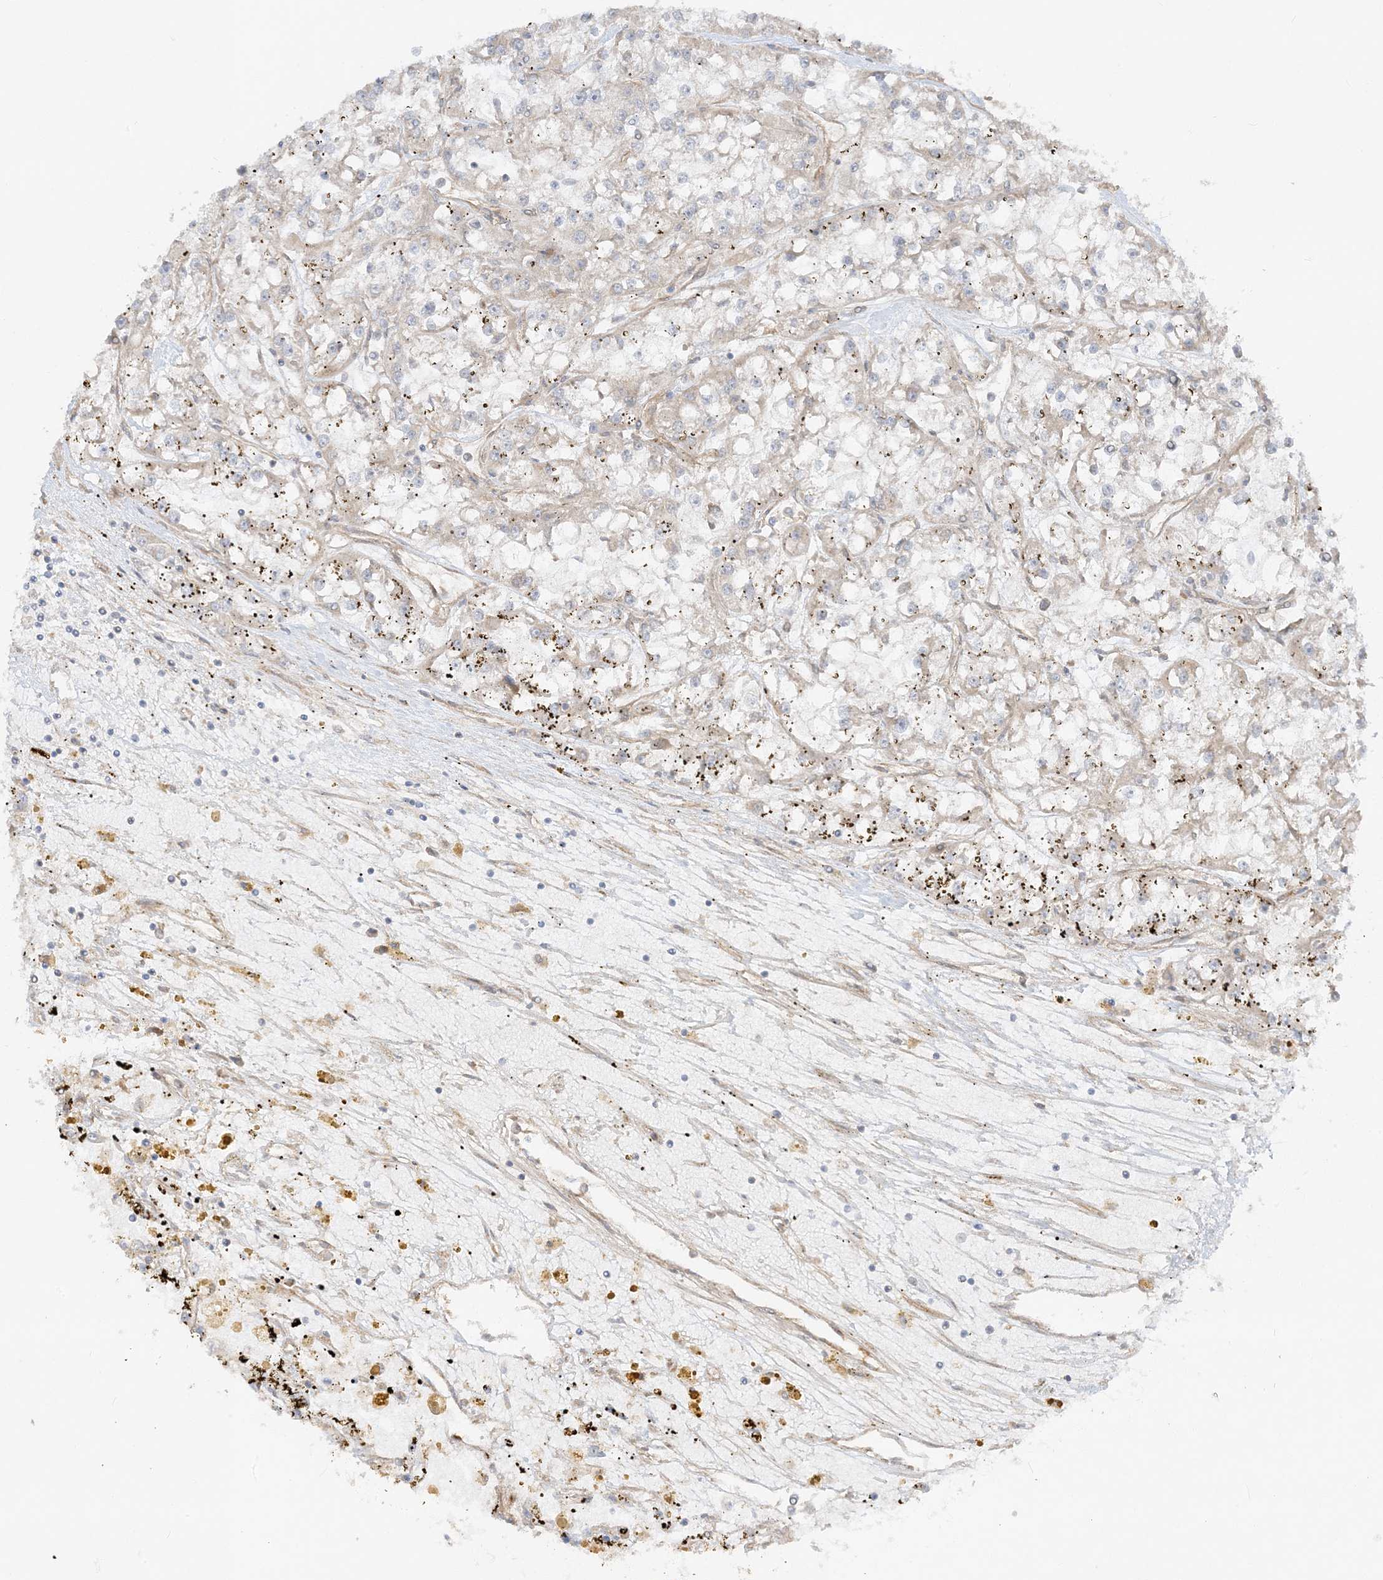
{"staining": {"intensity": "weak", "quantity": "<25%", "location": "cytoplasmic/membranous"}, "tissue": "renal cancer", "cell_type": "Tumor cells", "image_type": "cancer", "snomed": [{"axis": "morphology", "description": "Adenocarcinoma, NOS"}, {"axis": "topography", "description": "Kidney"}], "caption": "This is a image of IHC staining of renal cancer (adenocarcinoma), which shows no positivity in tumor cells.", "gene": "SCARF2", "patient": {"sex": "female", "age": 52}}